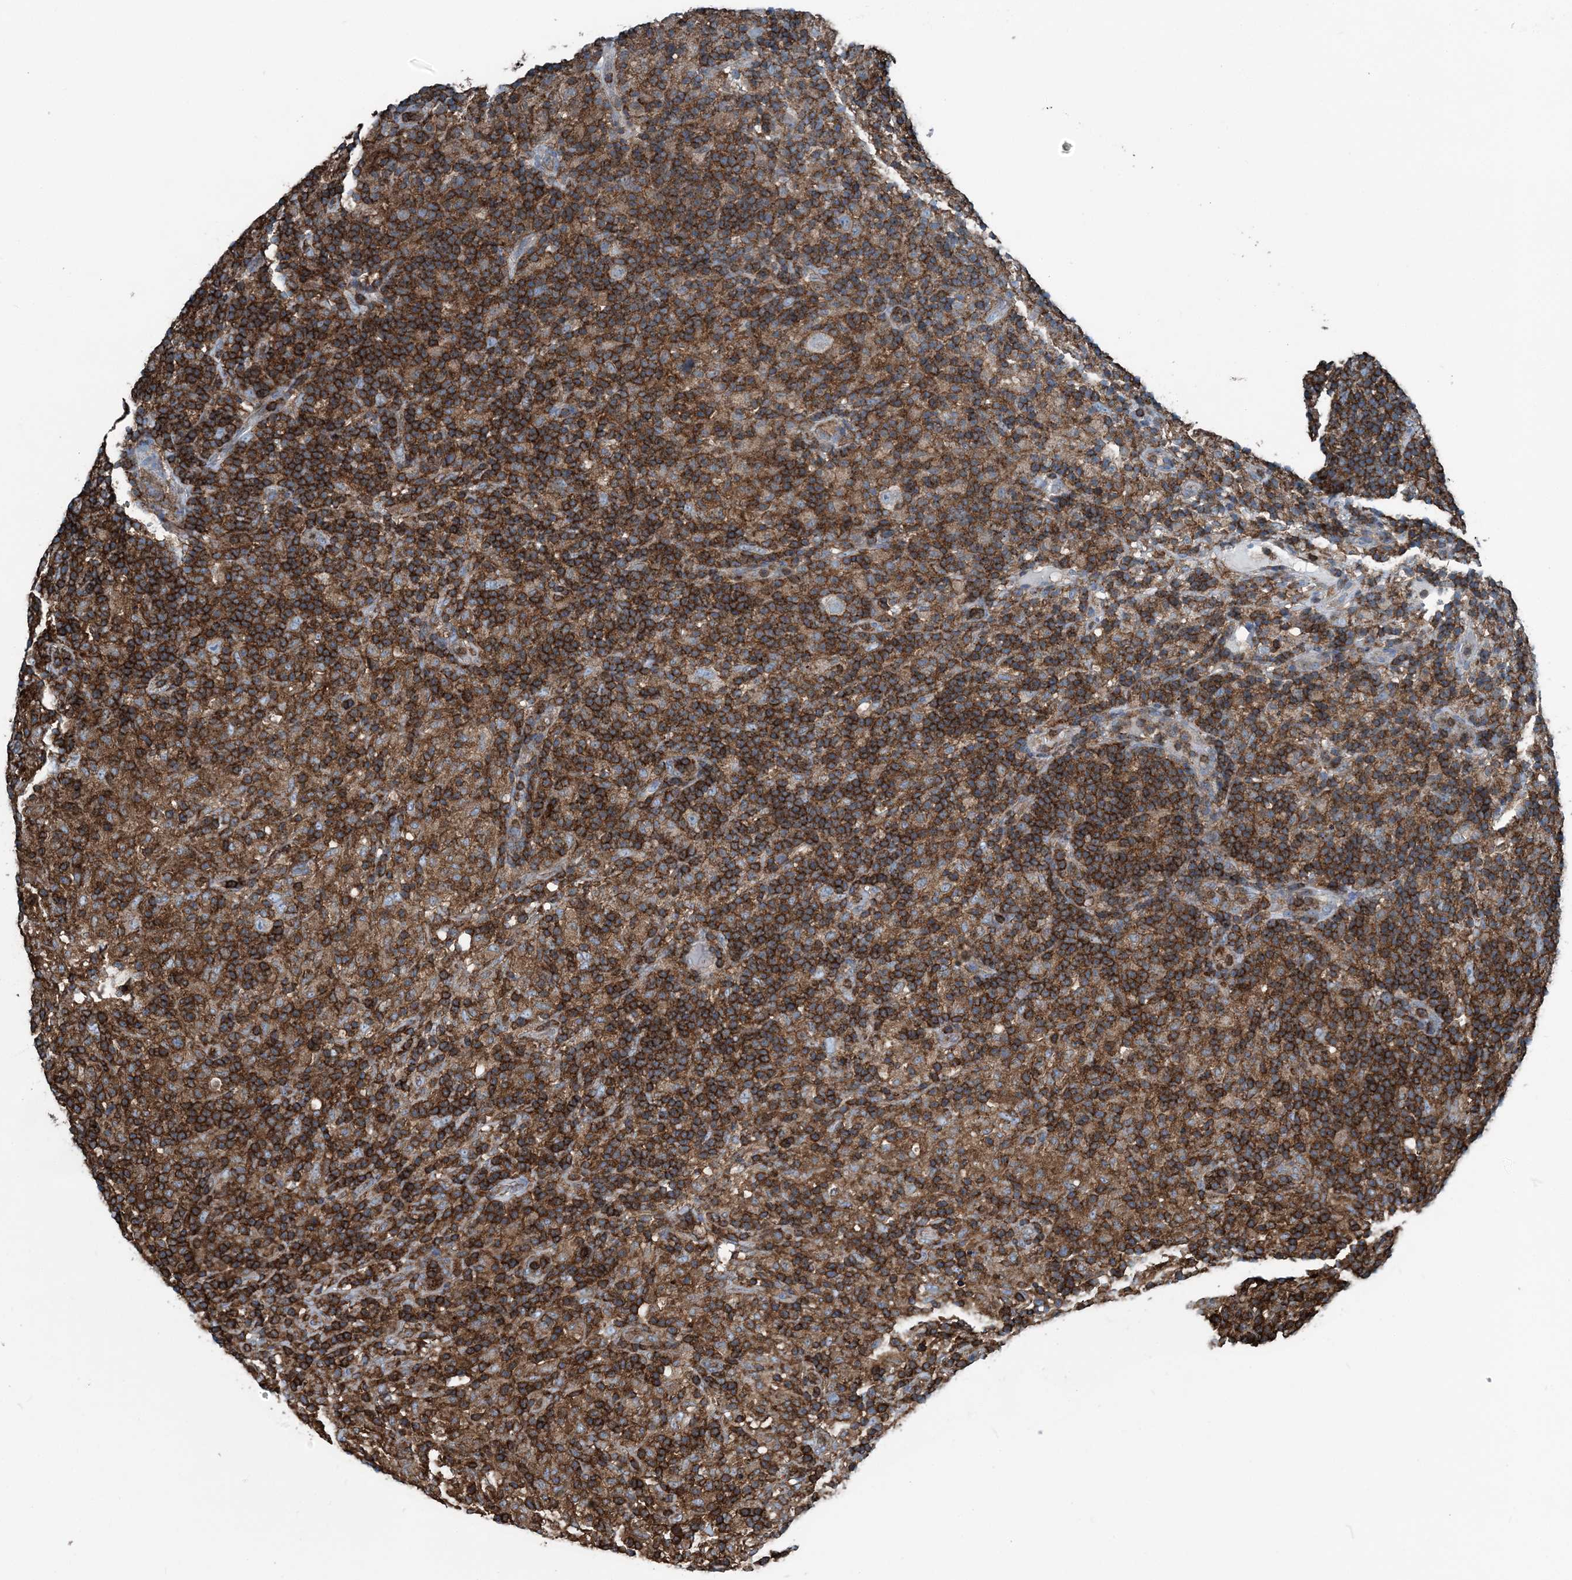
{"staining": {"intensity": "weak", "quantity": ">75%", "location": "cytoplasmic/membranous"}, "tissue": "lymphoma", "cell_type": "Tumor cells", "image_type": "cancer", "snomed": [{"axis": "morphology", "description": "Hodgkin's disease, NOS"}, {"axis": "topography", "description": "Lymph node"}], "caption": "A photomicrograph of lymphoma stained for a protein reveals weak cytoplasmic/membranous brown staining in tumor cells.", "gene": "CFL1", "patient": {"sex": "male", "age": 70}}